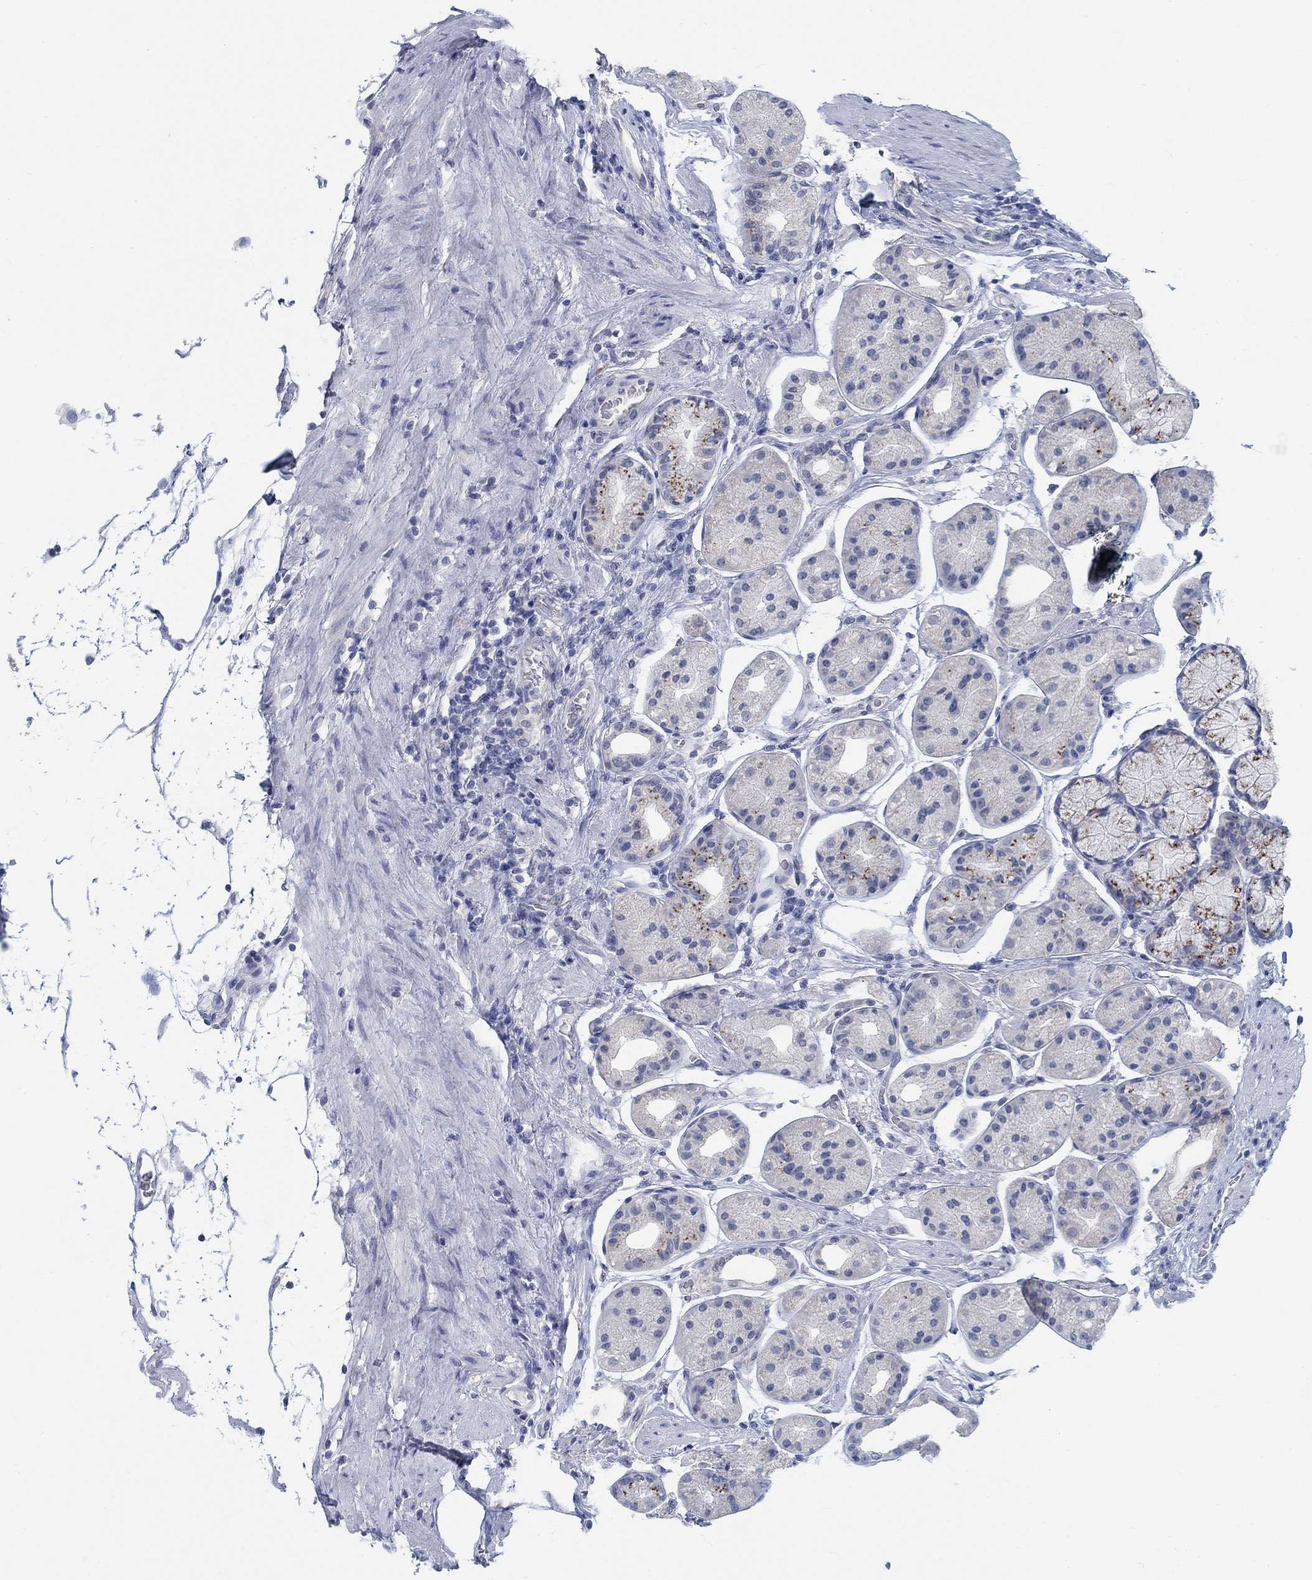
{"staining": {"intensity": "strong", "quantity": "<25%", "location": "cytoplasmic/membranous"}, "tissue": "stomach", "cell_type": "Glandular cells", "image_type": "normal", "snomed": [{"axis": "morphology", "description": "Normal tissue, NOS"}, {"axis": "morphology", "description": "Adenocarcinoma, NOS"}, {"axis": "morphology", "description": "Adenocarcinoma, High grade"}, {"axis": "topography", "description": "Stomach, upper"}, {"axis": "topography", "description": "Stomach"}], "caption": "Protein expression analysis of benign human stomach reveals strong cytoplasmic/membranous expression in approximately <25% of glandular cells. The staining was performed using DAB to visualize the protein expression in brown, while the nuclei were stained in blue with hematoxylin (Magnification: 20x).", "gene": "TEKT4", "patient": {"sex": "female", "age": 65}}